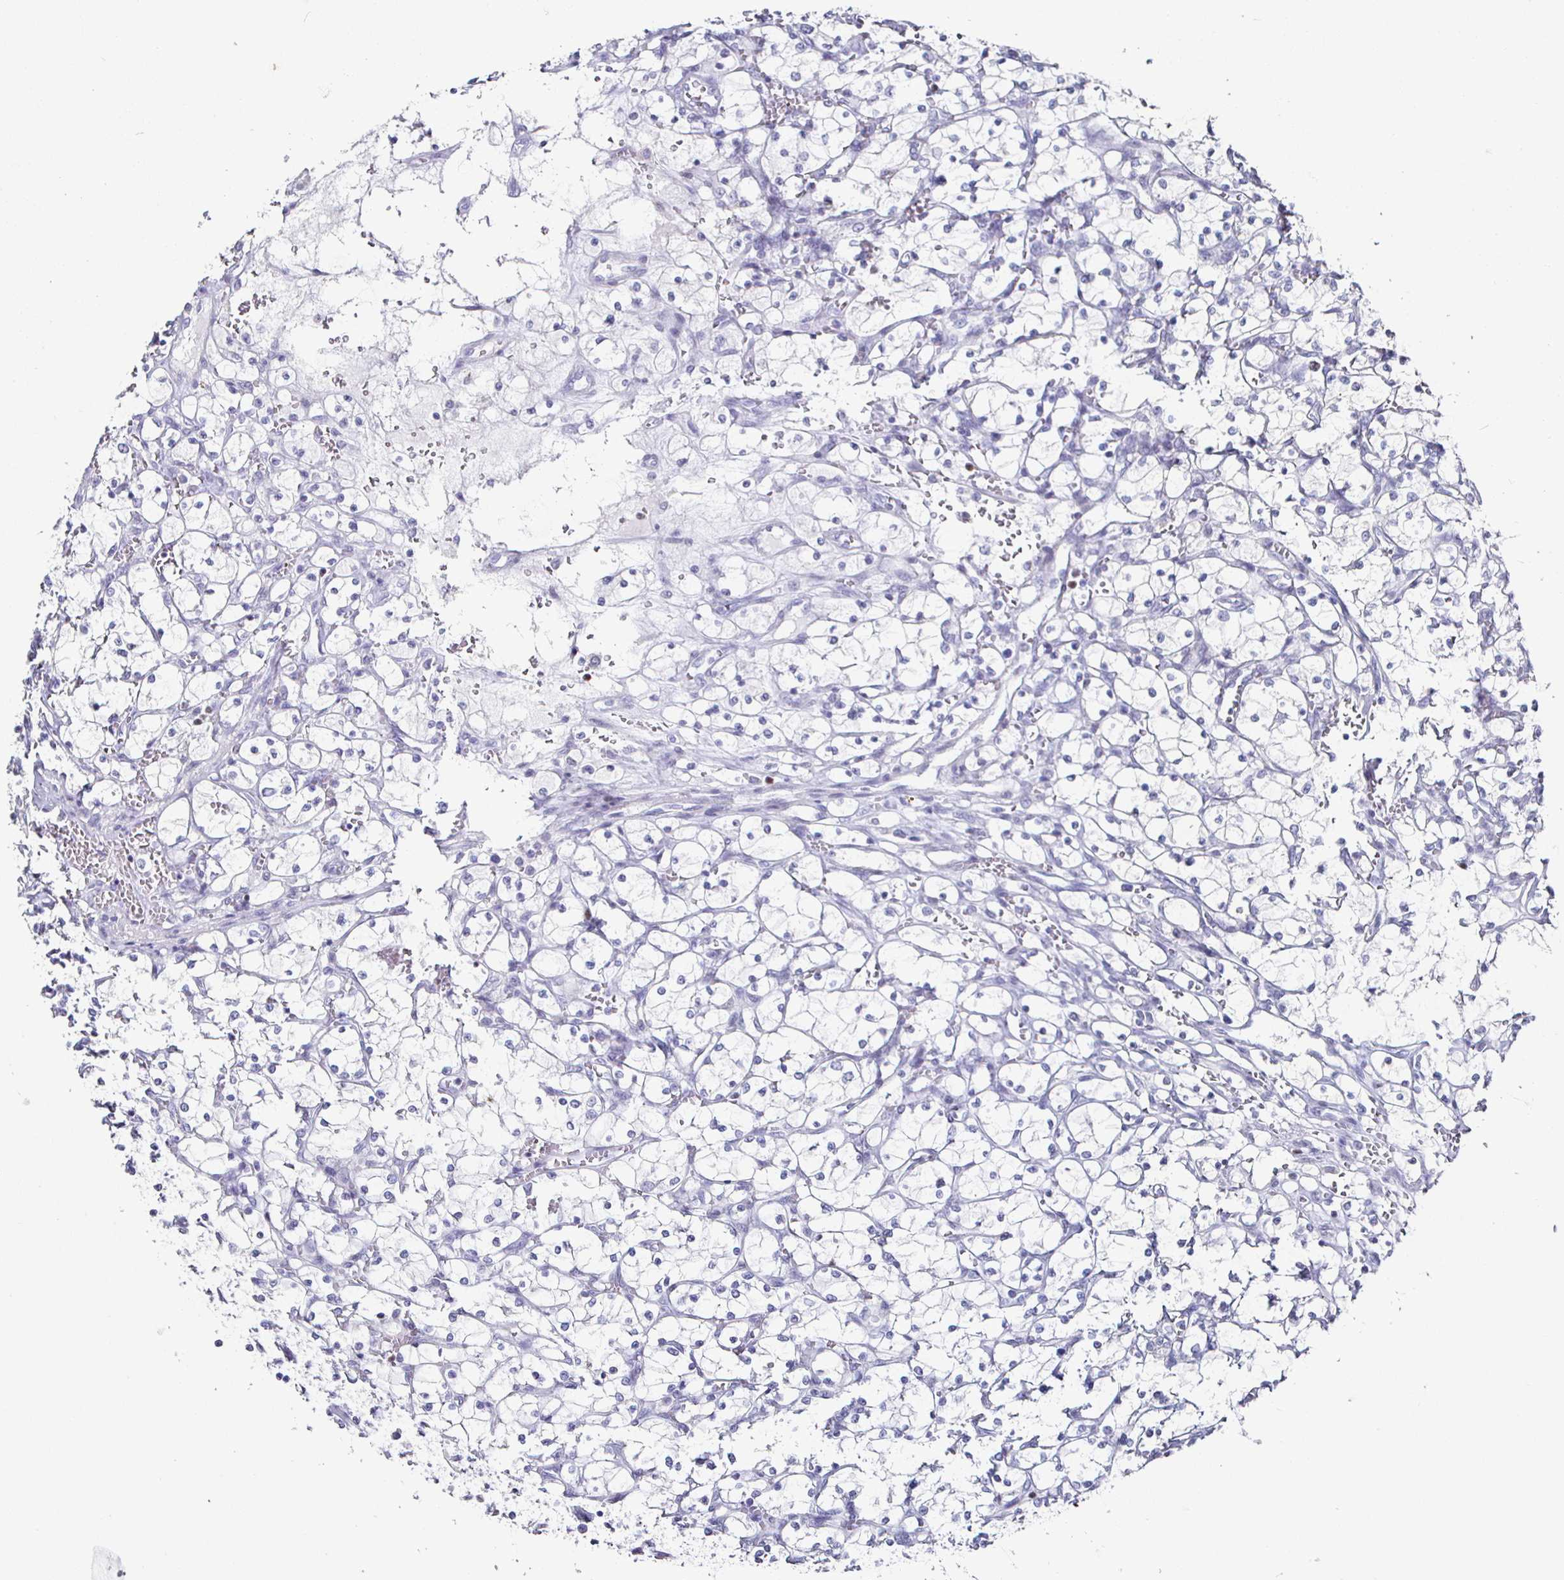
{"staining": {"intensity": "negative", "quantity": "none", "location": "none"}, "tissue": "renal cancer", "cell_type": "Tumor cells", "image_type": "cancer", "snomed": [{"axis": "morphology", "description": "Adenocarcinoma, NOS"}, {"axis": "topography", "description": "Kidney"}], "caption": "Protein analysis of renal adenocarcinoma shows no significant expression in tumor cells.", "gene": "RUNX2", "patient": {"sex": "female", "age": 69}}